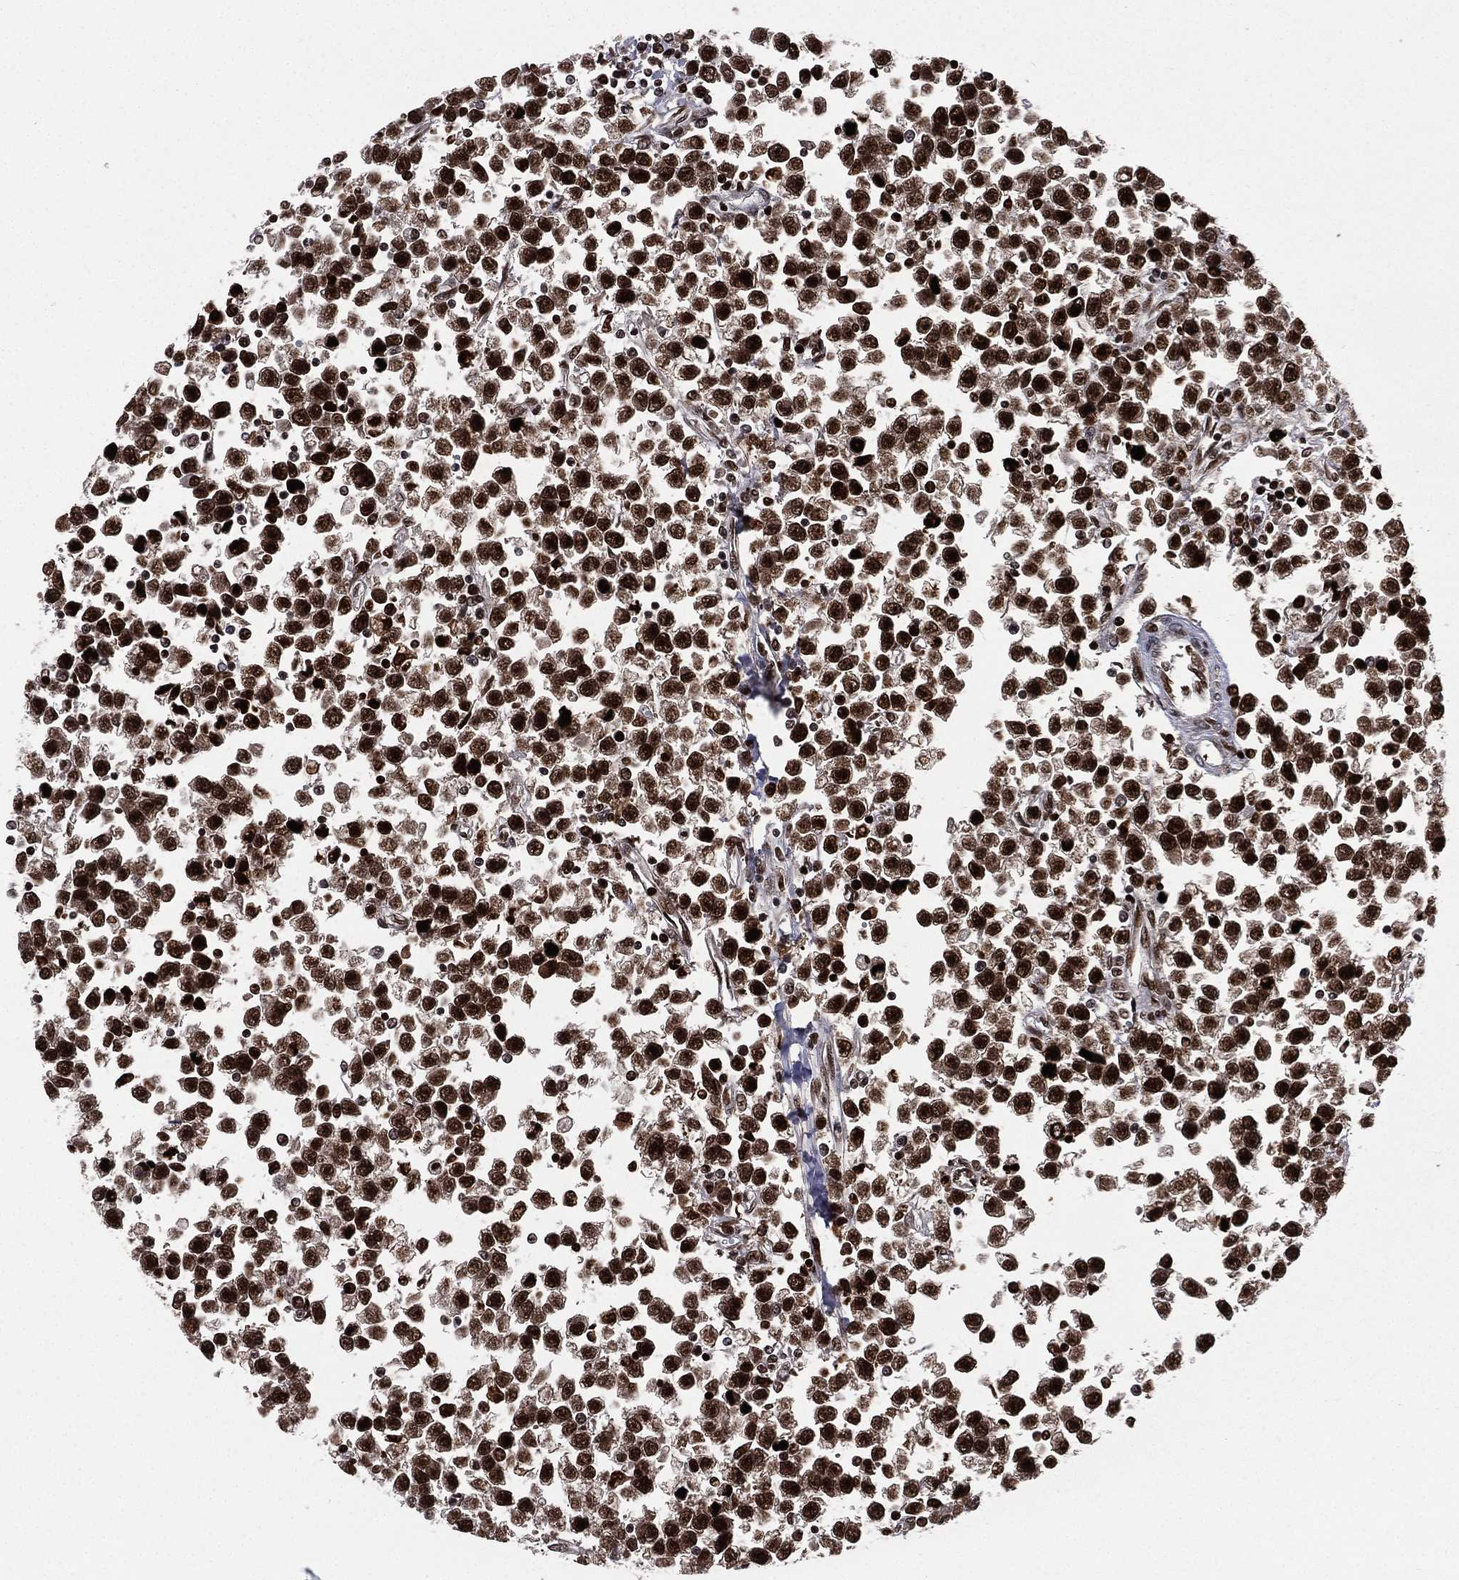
{"staining": {"intensity": "strong", "quantity": ">75%", "location": "nuclear"}, "tissue": "testis cancer", "cell_type": "Tumor cells", "image_type": "cancer", "snomed": [{"axis": "morphology", "description": "Seminoma, NOS"}, {"axis": "topography", "description": "Testis"}], "caption": "Testis cancer was stained to show a protein in brown. There is high levels of strong nuclear staining in about >75% of tumor cells.", "gene": "POLB", "patient": {"sex": "male", "age": 34}}